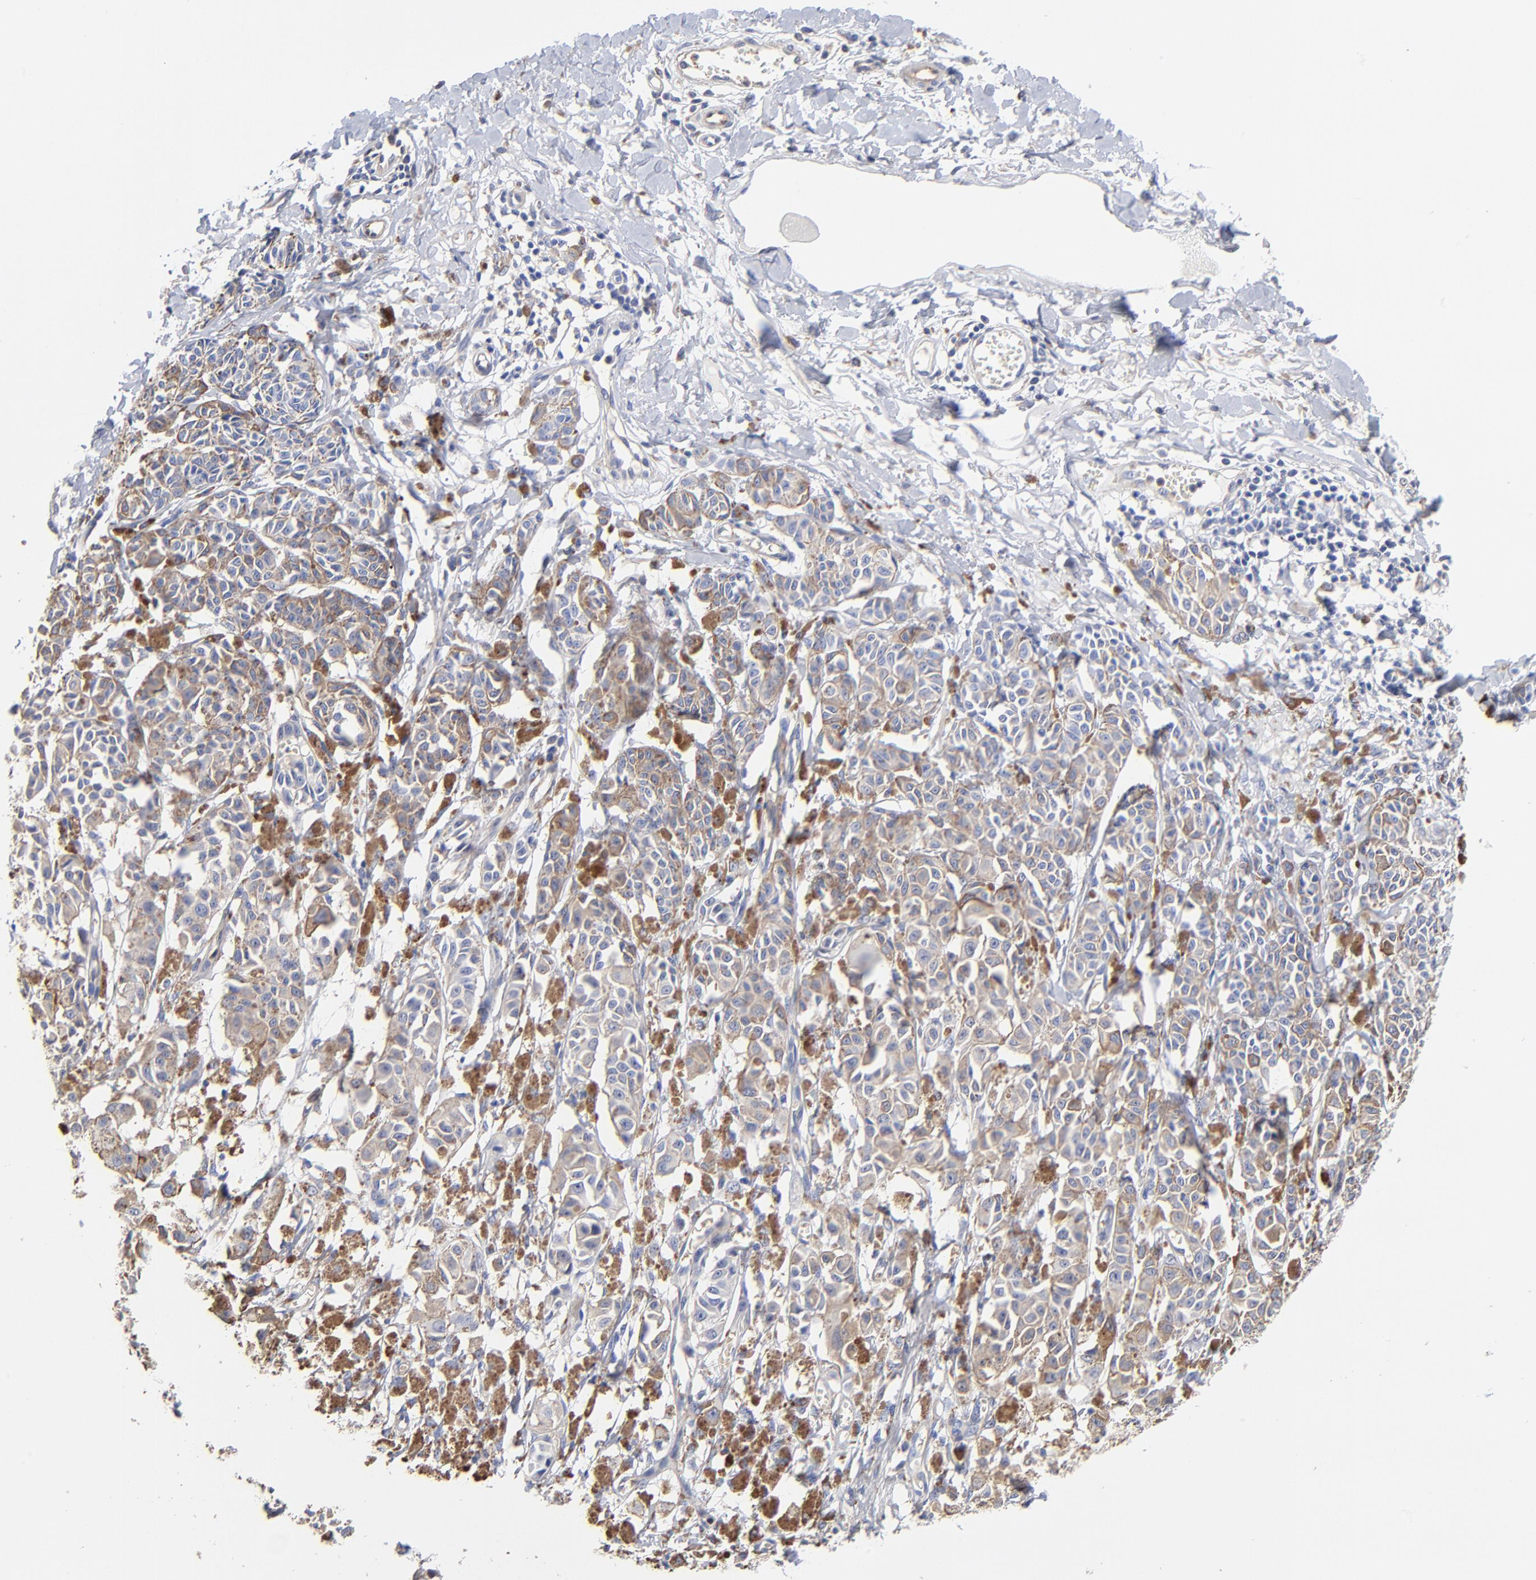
{"staining": {"intensity": "negative", "quantity": "none", "location": "none"}, "tissue": "melanoma", "cell_type": "Tumor cells", "image_type": "cancer", "snomed": [{"axis": "morphology", "description": "Malignant melanoma, NOS"}, {"axis": "topography", "description": "Skin"}], "caption": "A histopathology image of human melanoma is negative for staining in tumor cells.", "gene": "TAGLN2", "patient": {"sex": "male", "age": 76}}